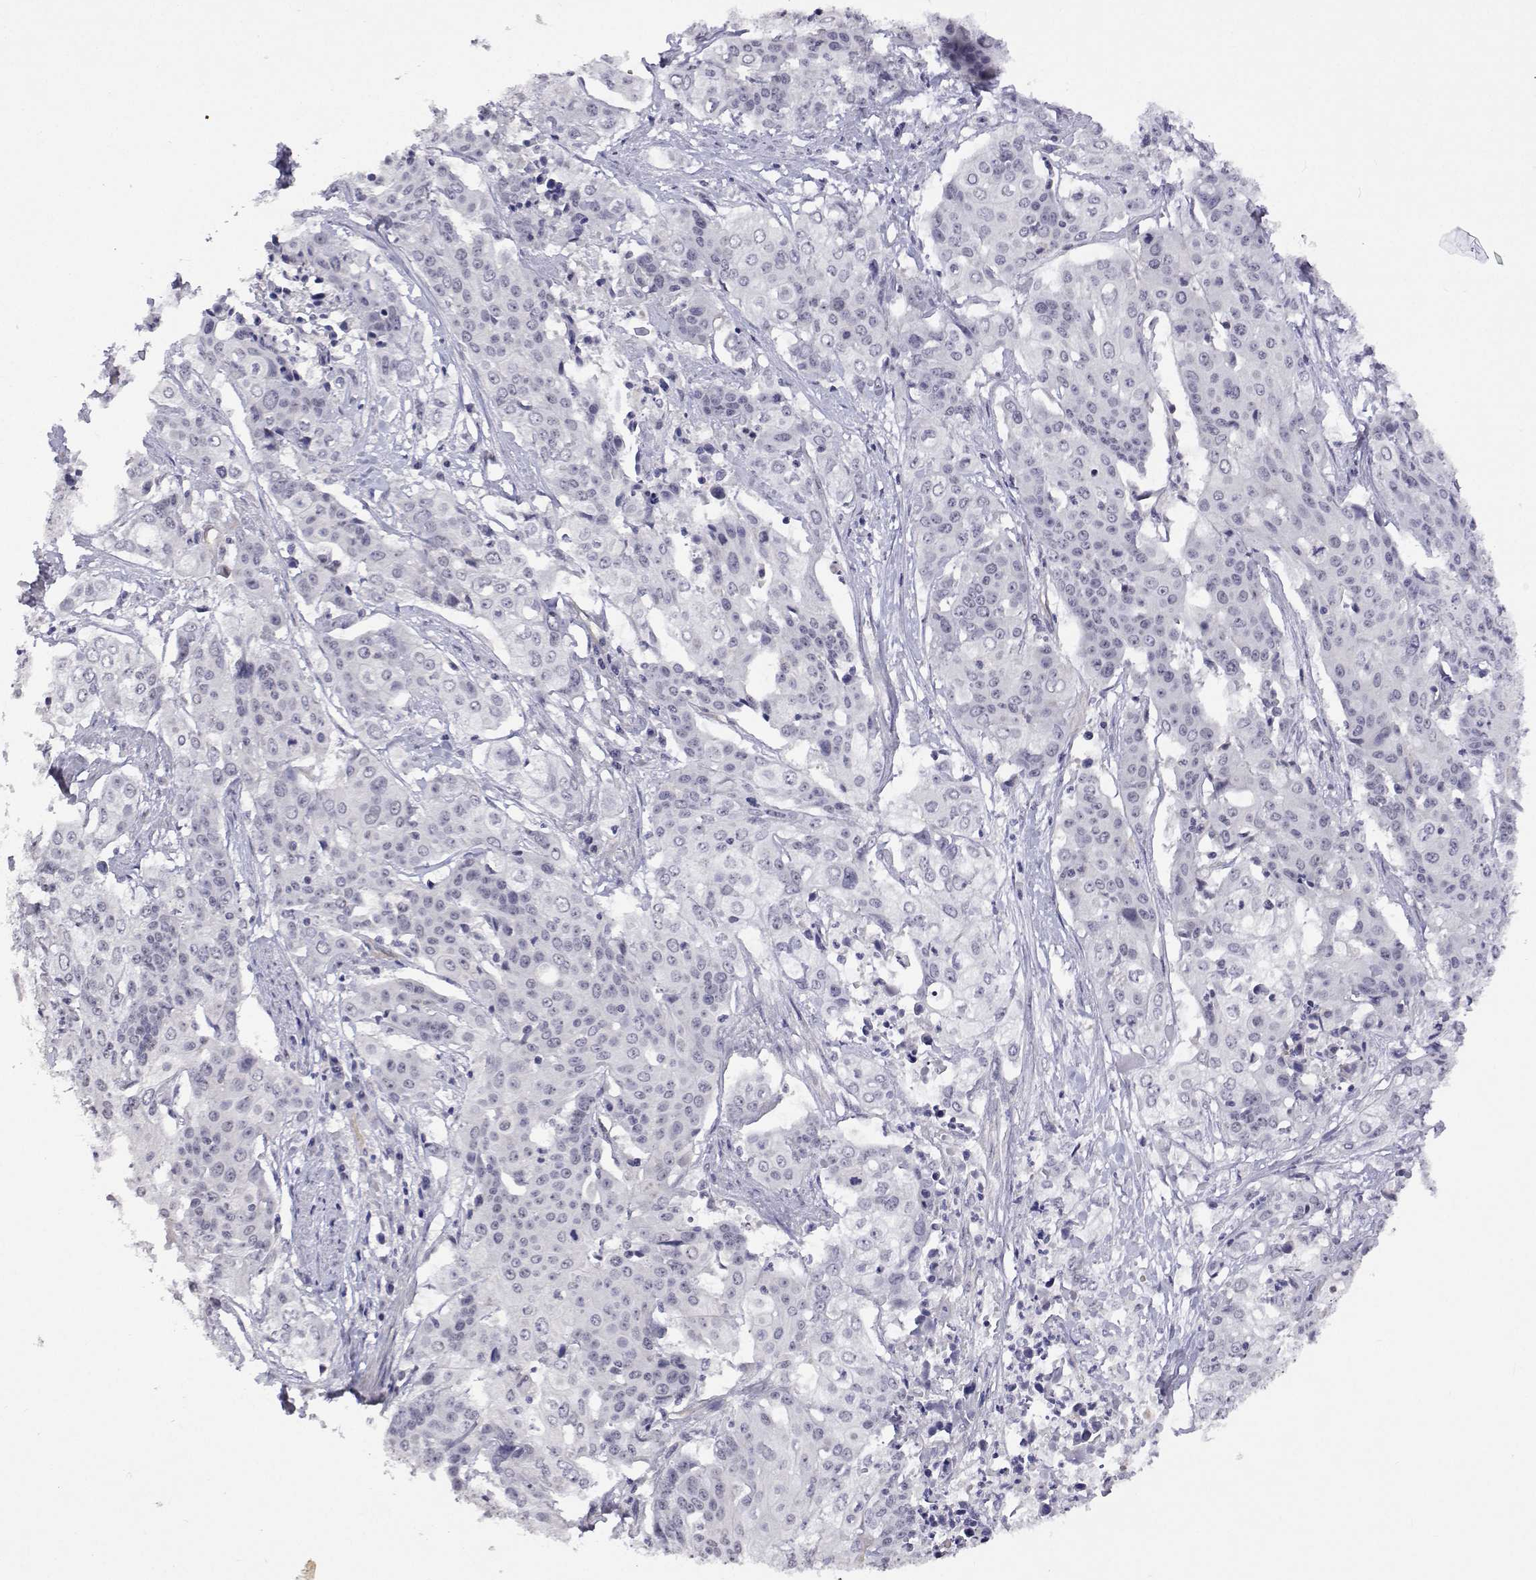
{"staining": {"intensity": "negative", "quantity": "none", "location": "none"}, "tissue": "cervical cancer", "cell_type": "Tumor cells", "image_type": "cancer", "snomed": [{"axis": "morphology", "description": "Squamous cell carcinoma, NOS"}, {"axis": "topography", "description": "Cervix"}], "caption": "Histopathology image shows no significant protein positivity in tumor cells of cervical squamous cell carcinoma. (IHC, brightfield microscopy, high magnification).", "gene": "NHP2", "patient": {"sex": "female", "age": 39}}